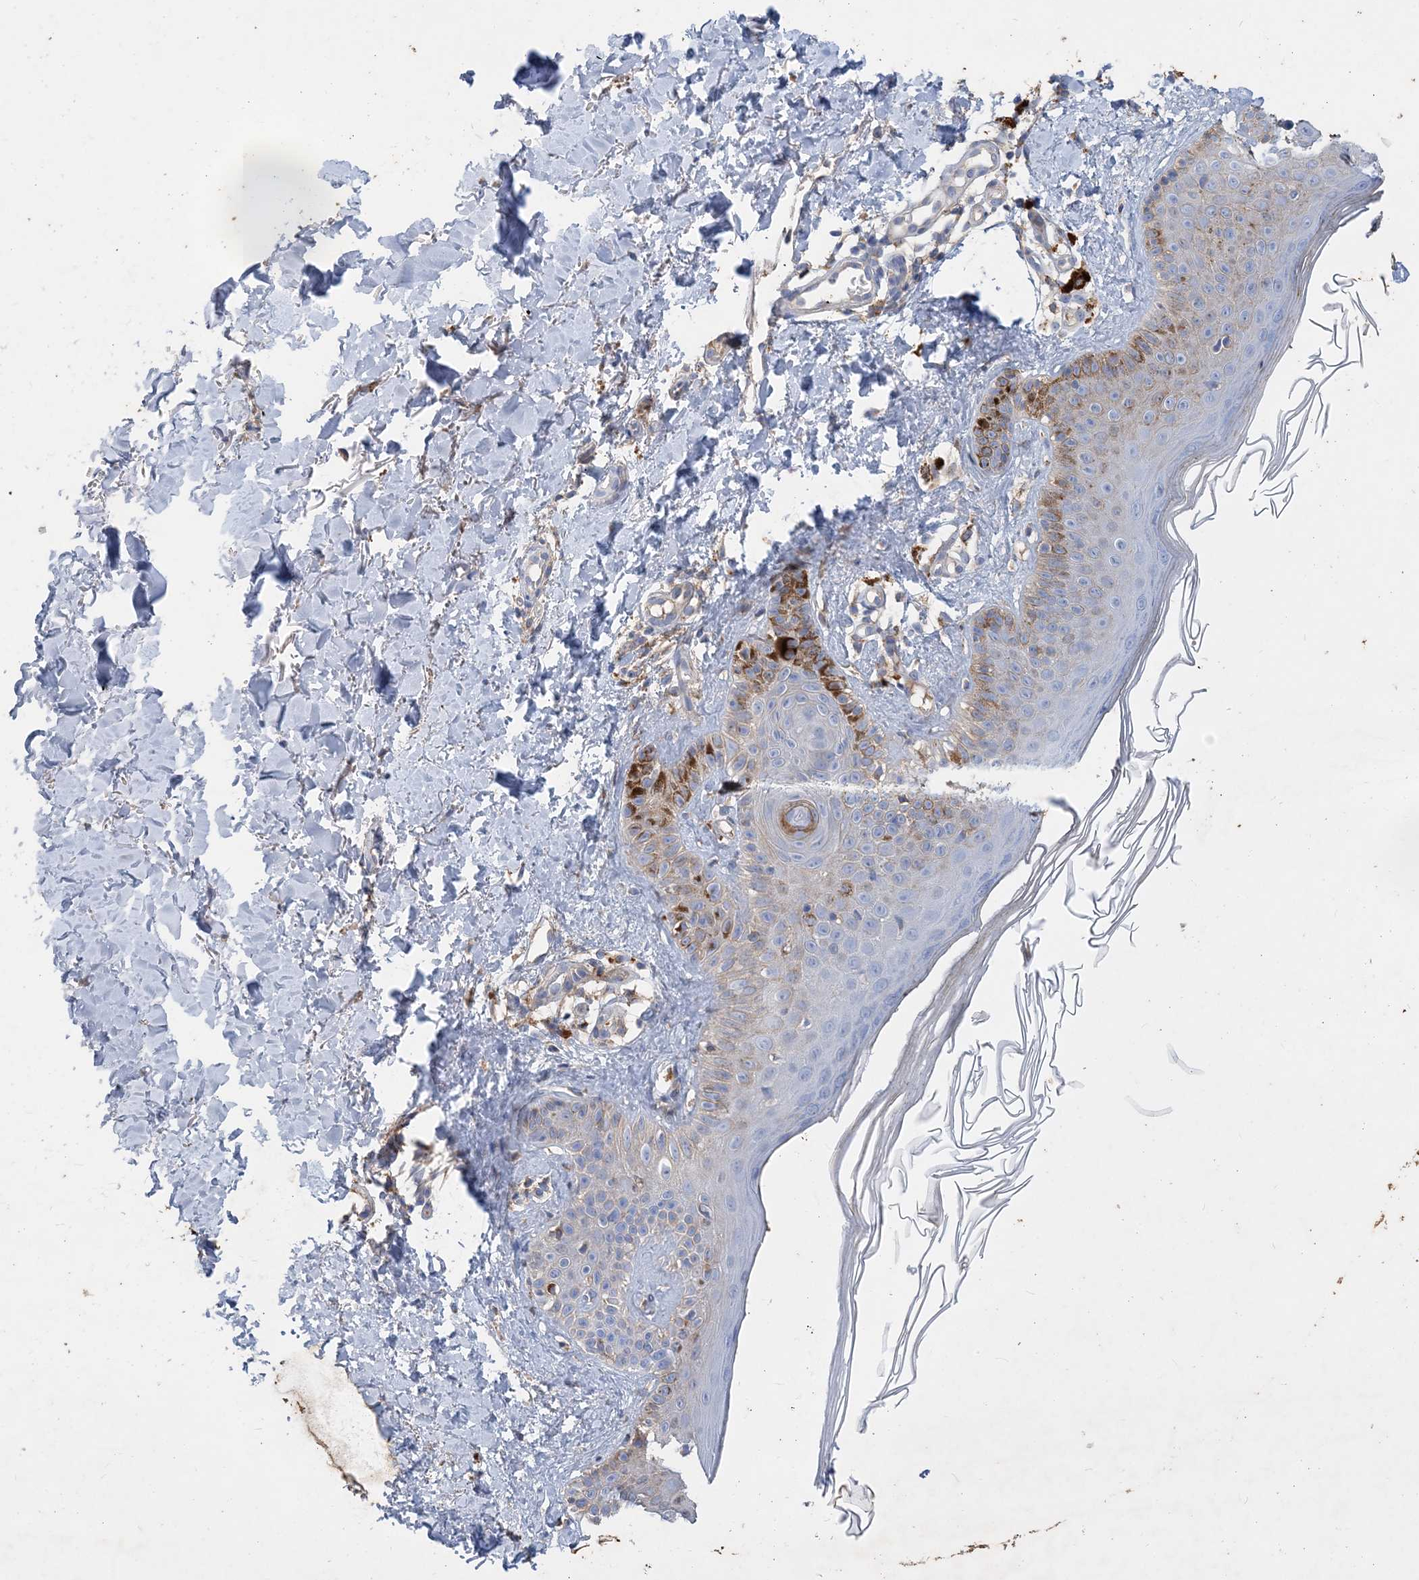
{"staining": {"intensity": "weak", "quantity": ">75%", "location": "cytoplasmic/membranous"}, "tissue": "skin", "cell_type": "Fibroblasts", "image_type": "normal", "snomed": [{"axis": "morphology", "description": "Normal tissue, NOS"}, {"axis": "topography", "description": "Skin"}], "caption": "A brown stain shows weak cytoplasmic/membranous positivity of a protein in fibroblasts of normal skin. Using DAB (3,3'-diaminobenzidine) (brown) and hematoxylin (blue) stains, captured at high magnification using brightfield microscopy.", "gene": "GRINA", "patient": {"sex": "male", "age": 52}}